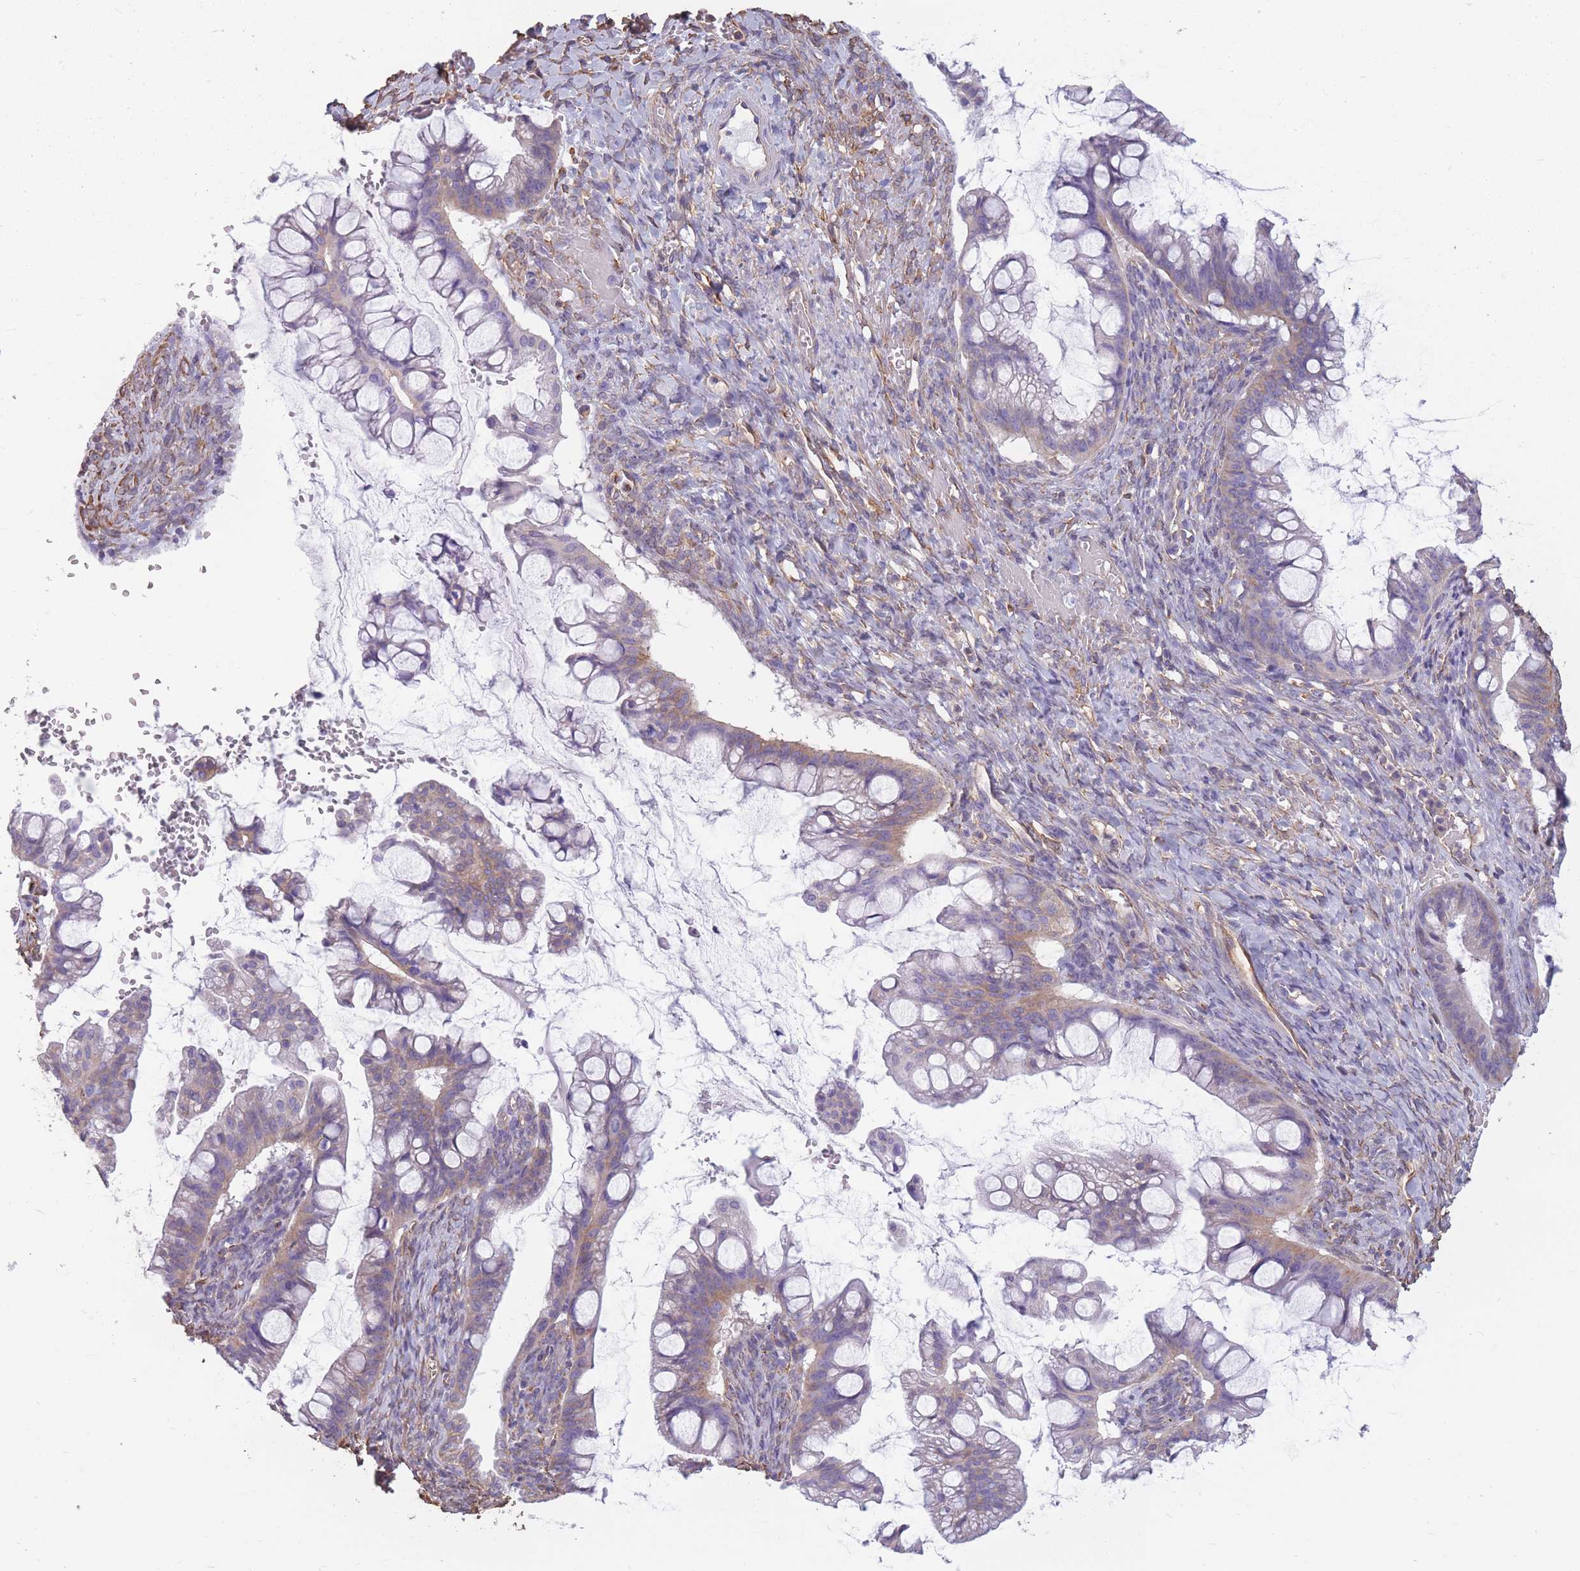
{"staining": {"intensity": "moderate", "quantity": "<25%", "location": "cytoplasmic/membranous"}, "tissue": "ovarian cancer", "cell_type": "Tumor cells", "image_type": "cancer", "snomed": [{"axis": "morphology", "description": "Cystadenocarcinoma, mucinous, NOS"}, {"axis": "topography", "description": "Ovary"}], "caption": "Ovarian cancer (mucinous cystadenocarcinoma) stained with DAB (3,3'-diaminobenzidine) immunohistochemistry reveals low levels of moderate cytoplasmic/membranous expression in about <25% of tumor cells.", "gene": "ADD1", "patient": {"sex": "female", "age": 73}}